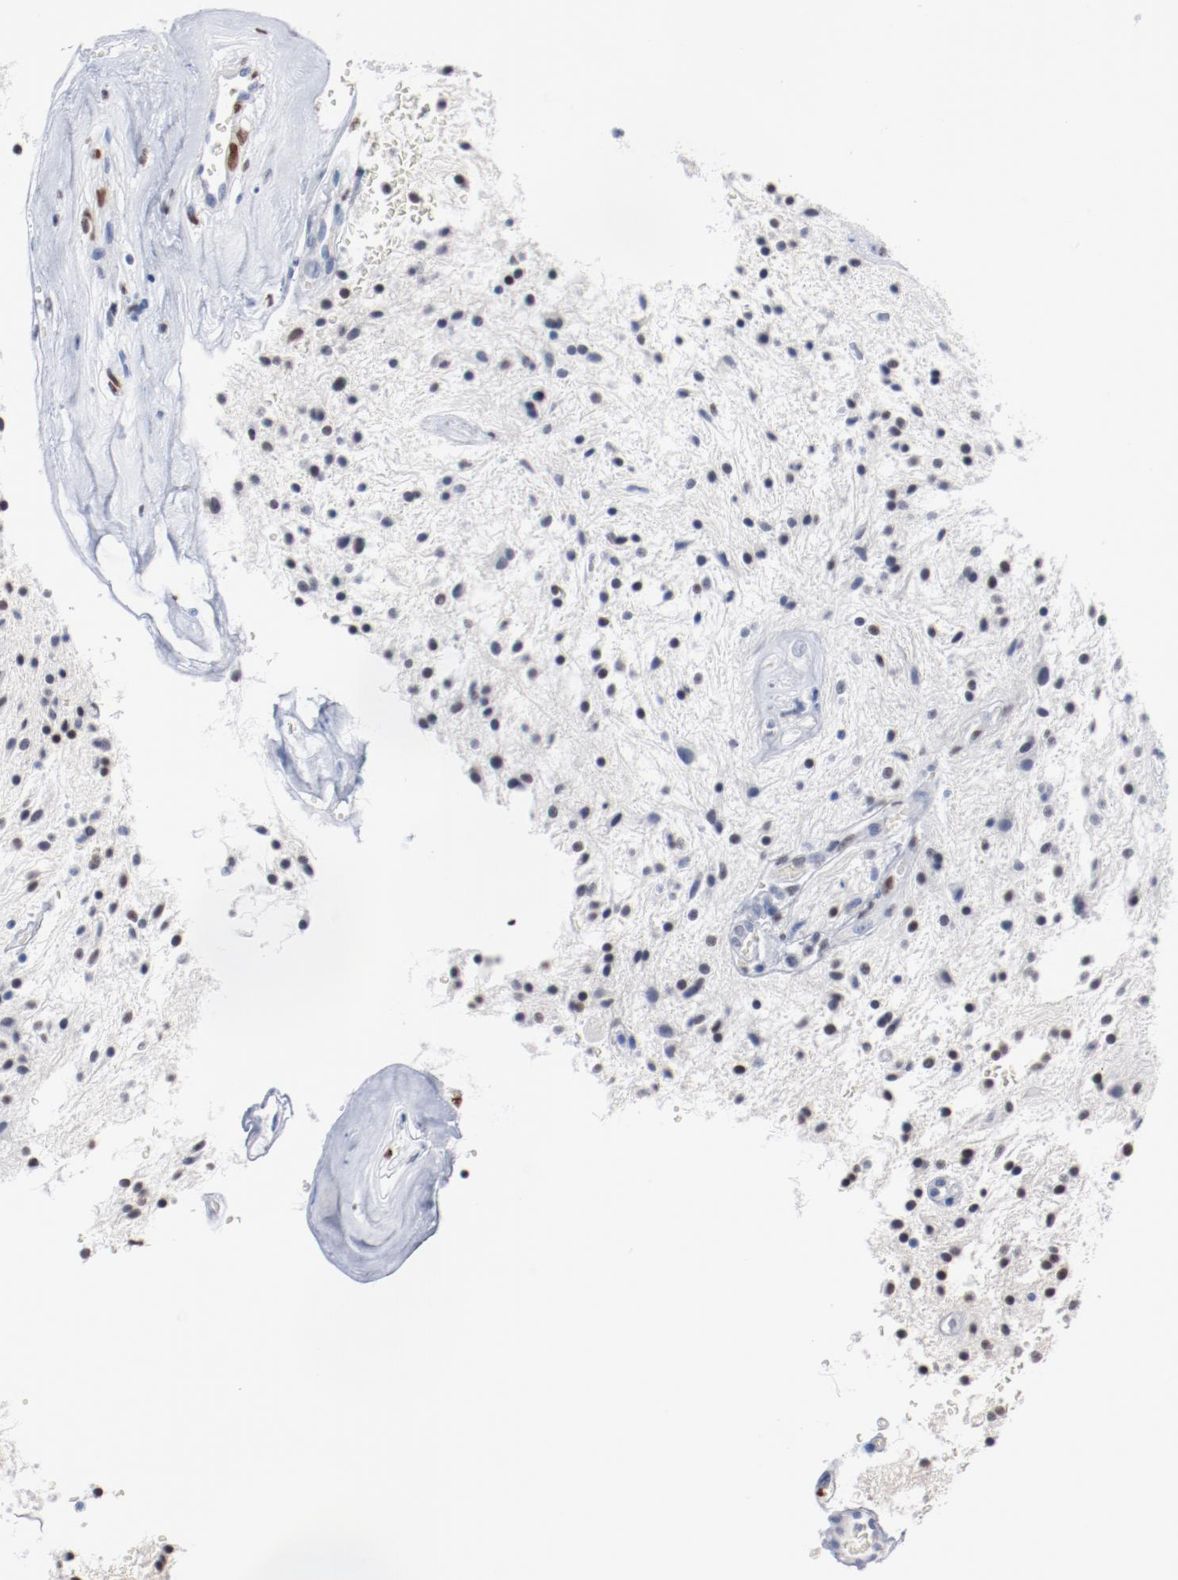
{"staining": {"intensity": "weak", "quantity": "<25%", "location": "nuclear"}, "tissue": "glioma", "cell_type": "Tumor cells", "image_type": "cancer", "snomed": [{"axis": "morphology", "description": "Glioma, malignant, NOS"}, {"axis": "topography", "description": "Cerebellum"}], "caption": "Tumor cells show no significant protein staining in glioma.", "gene": "ZEB2", "patient": {"sex": "female", "age": 10}}